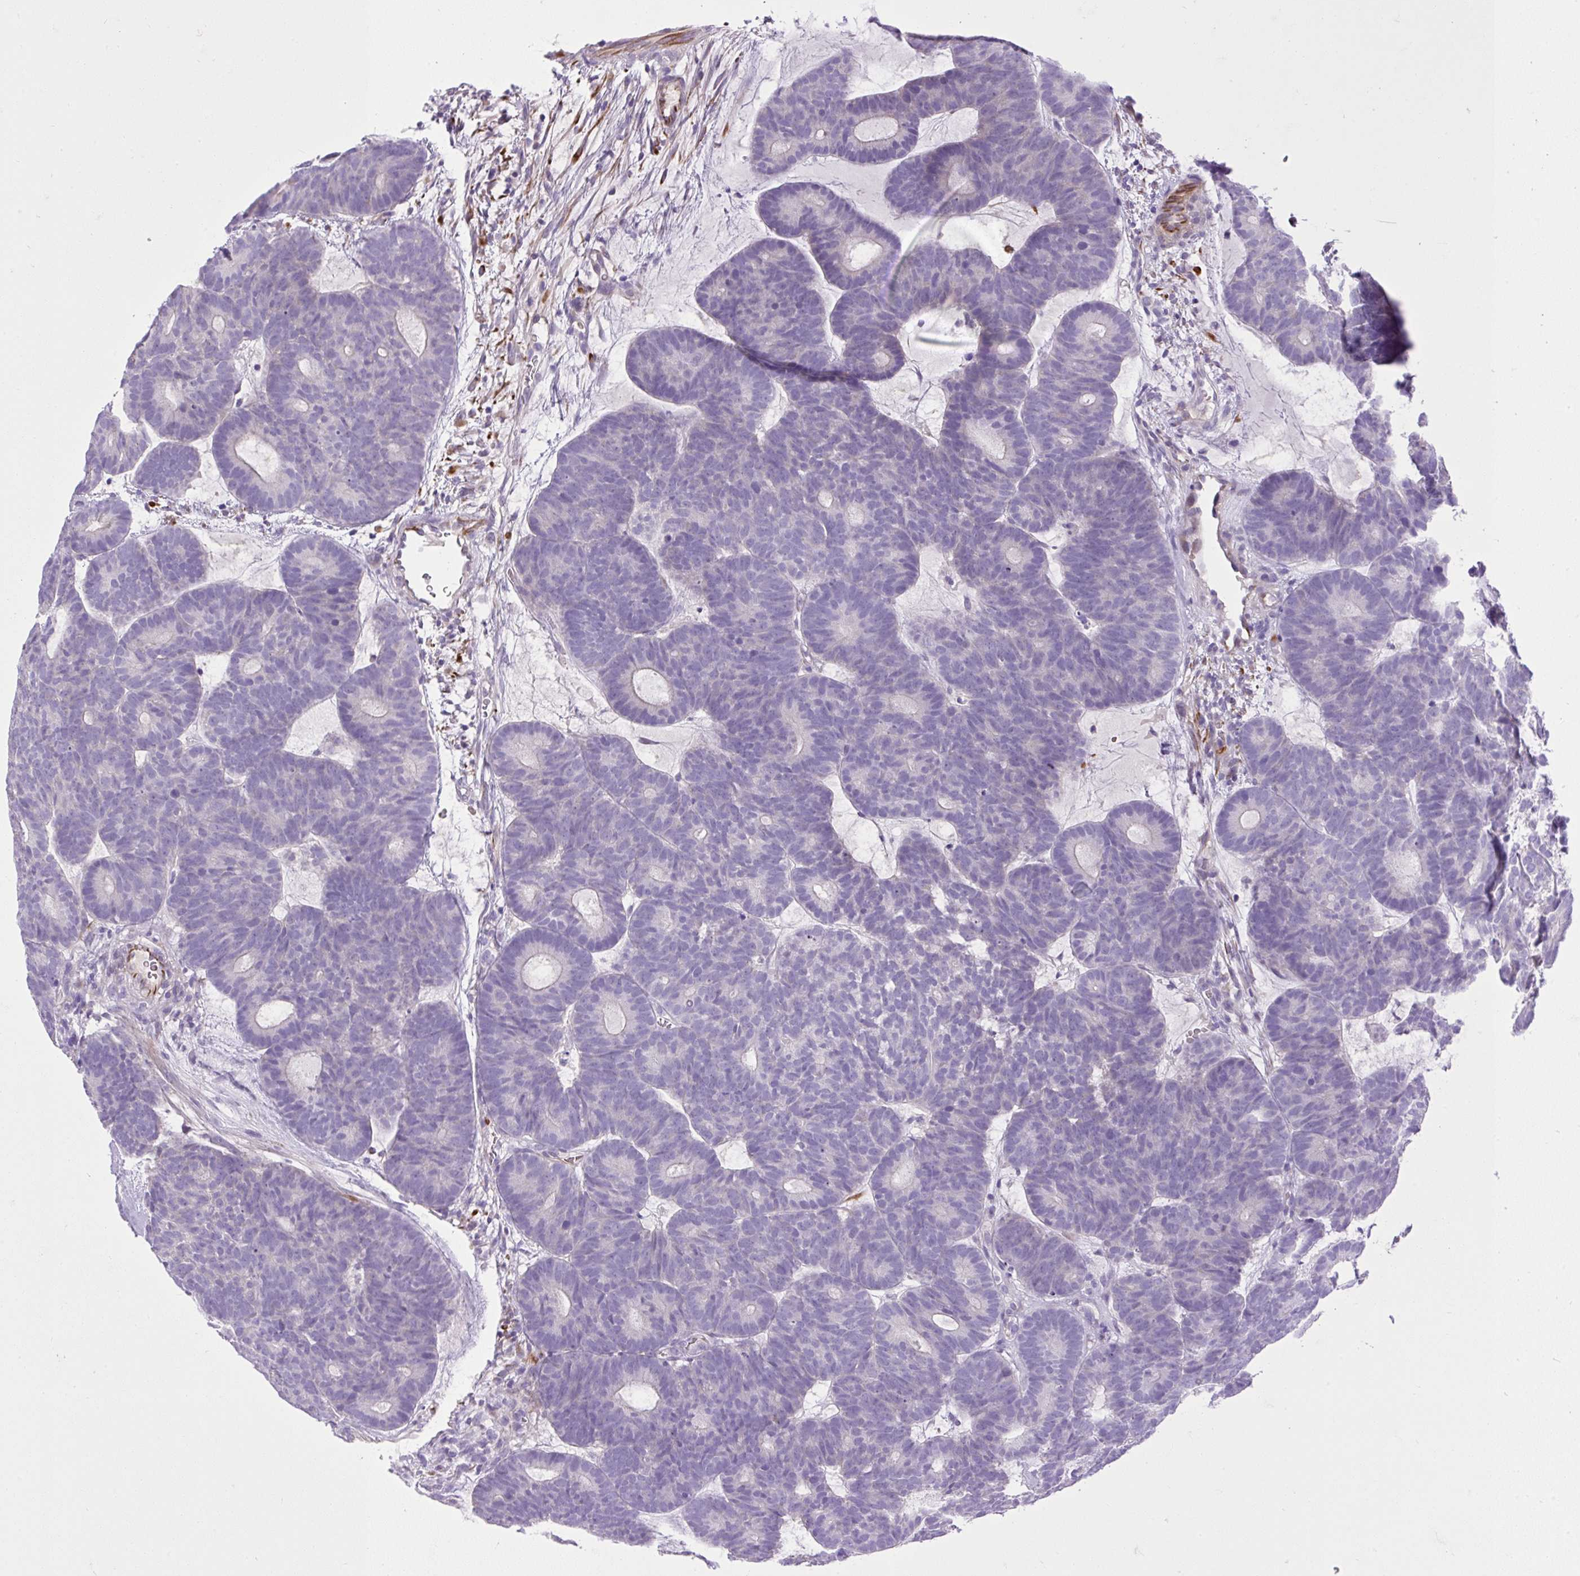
{"staining": {"intensity": "negative", "quantity": "none", "location": "none"}, "tissue": "head and neck cancer", "cell_type": "Tumor cells", "image_type": "cancer", "snomed": [{"axis": "morphology", "description": "Adenocarcinoma, NOS"}, {"axis": "topography", "description": "Head-Neck"}], "caption": "Histopathology image shows no protein expression in tumor cells of head and neck cancer (adenocarcinoma) tissue.", "gene": "VWA7", "patient": {"sex": "female", "age": 81}}